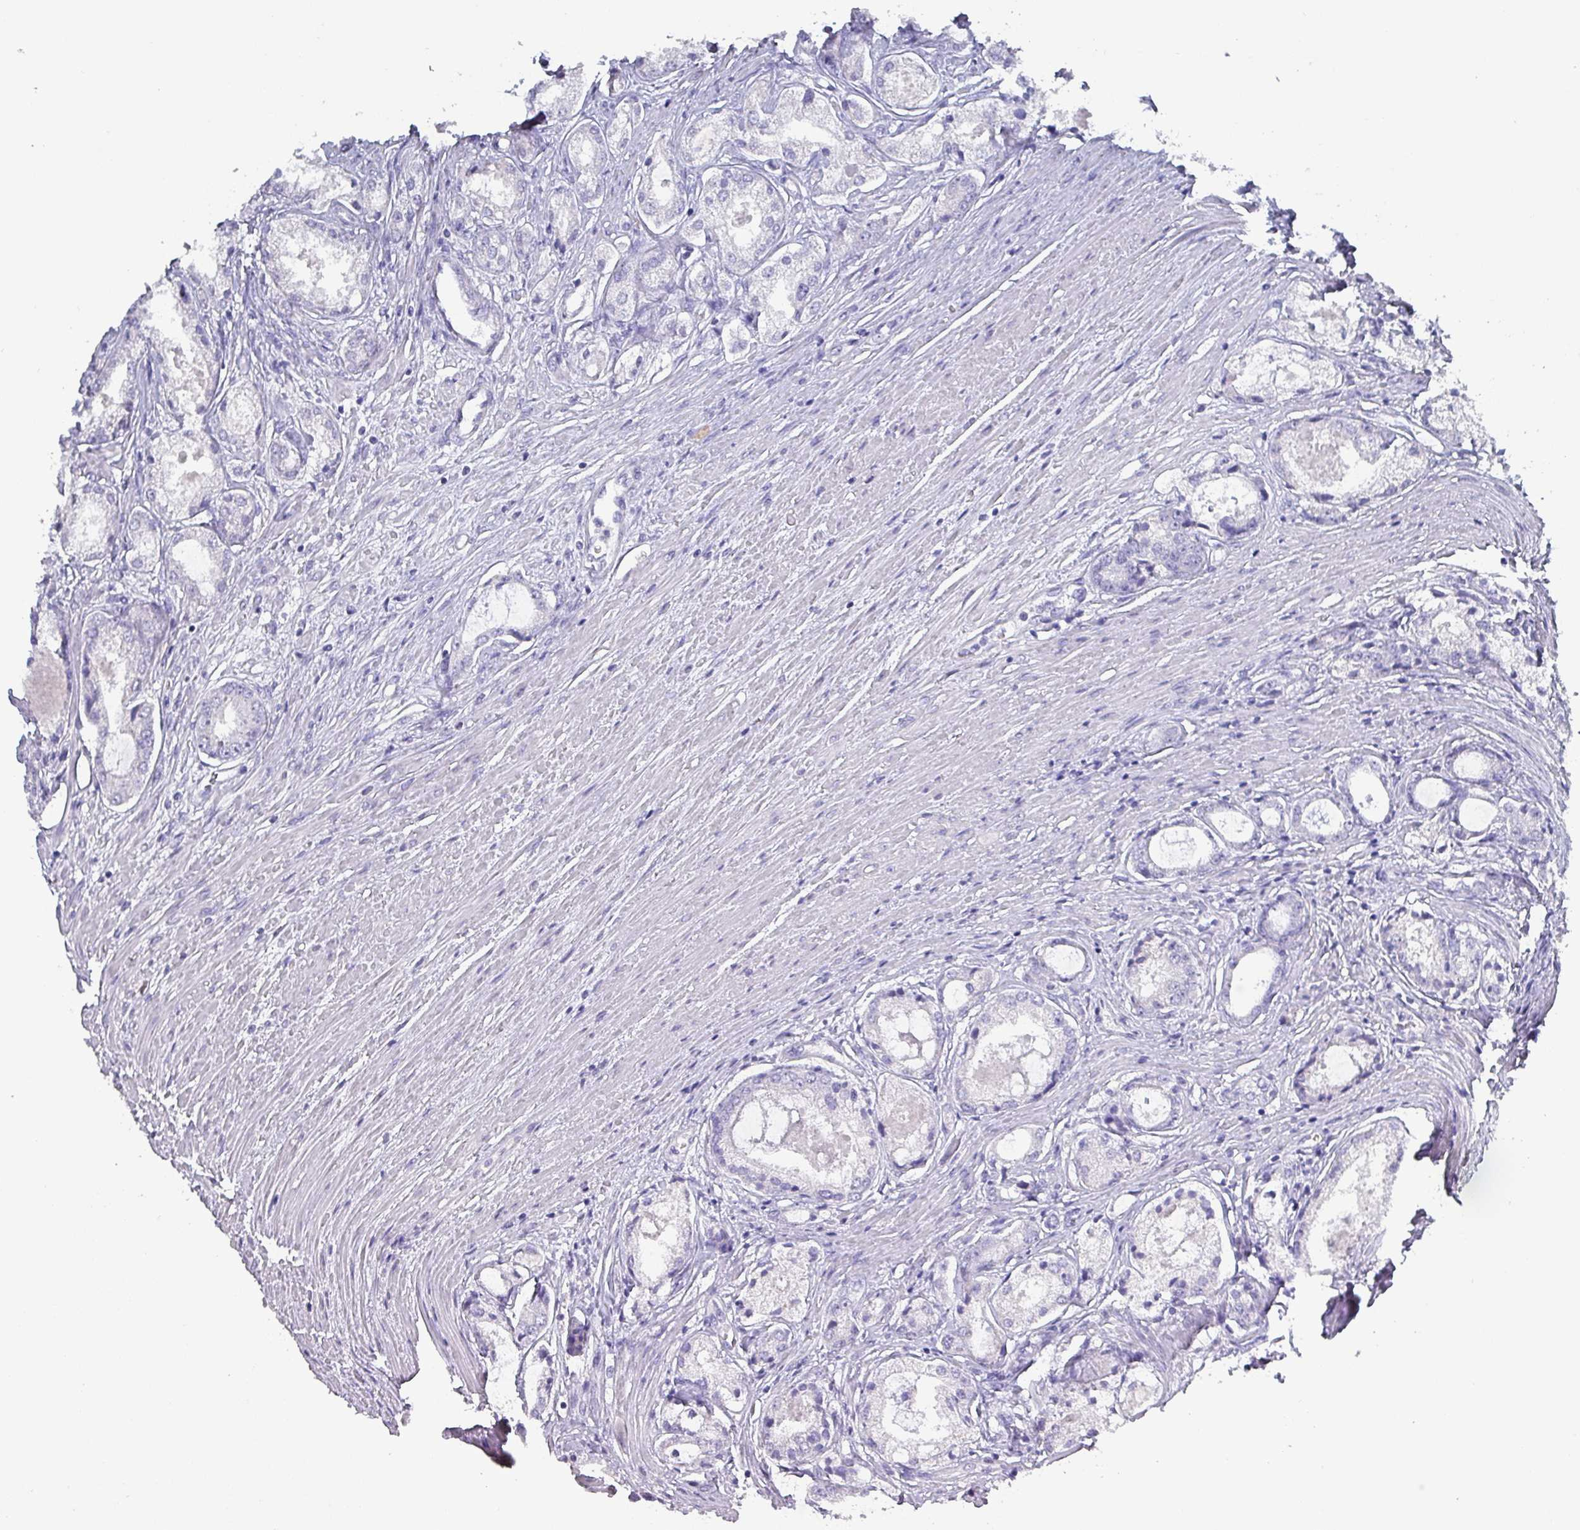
{"staining": {"intensity": "negative", "quantity": "none", "location": "none"}, "tissue": "prostate cancer", "cell_type": "Tumor cells", "image_type": "cancer", "snomed": [{"axis": "morphology", "description": "Adenocarcinoma, Low grade"}, {"axis": "topography", "description": "Prostate"}], "caption": "Immunohistochemistry of adenocarcinoma (low-grade) (prostate) exhibits no staining in tumor cells. (DAB (3,3'-diaminobenzidine) IHC visualized using brightfield microscopy, high magnification).", "gene": "INS-IGF2", "patient": {"sex": "male", "age": 68}}